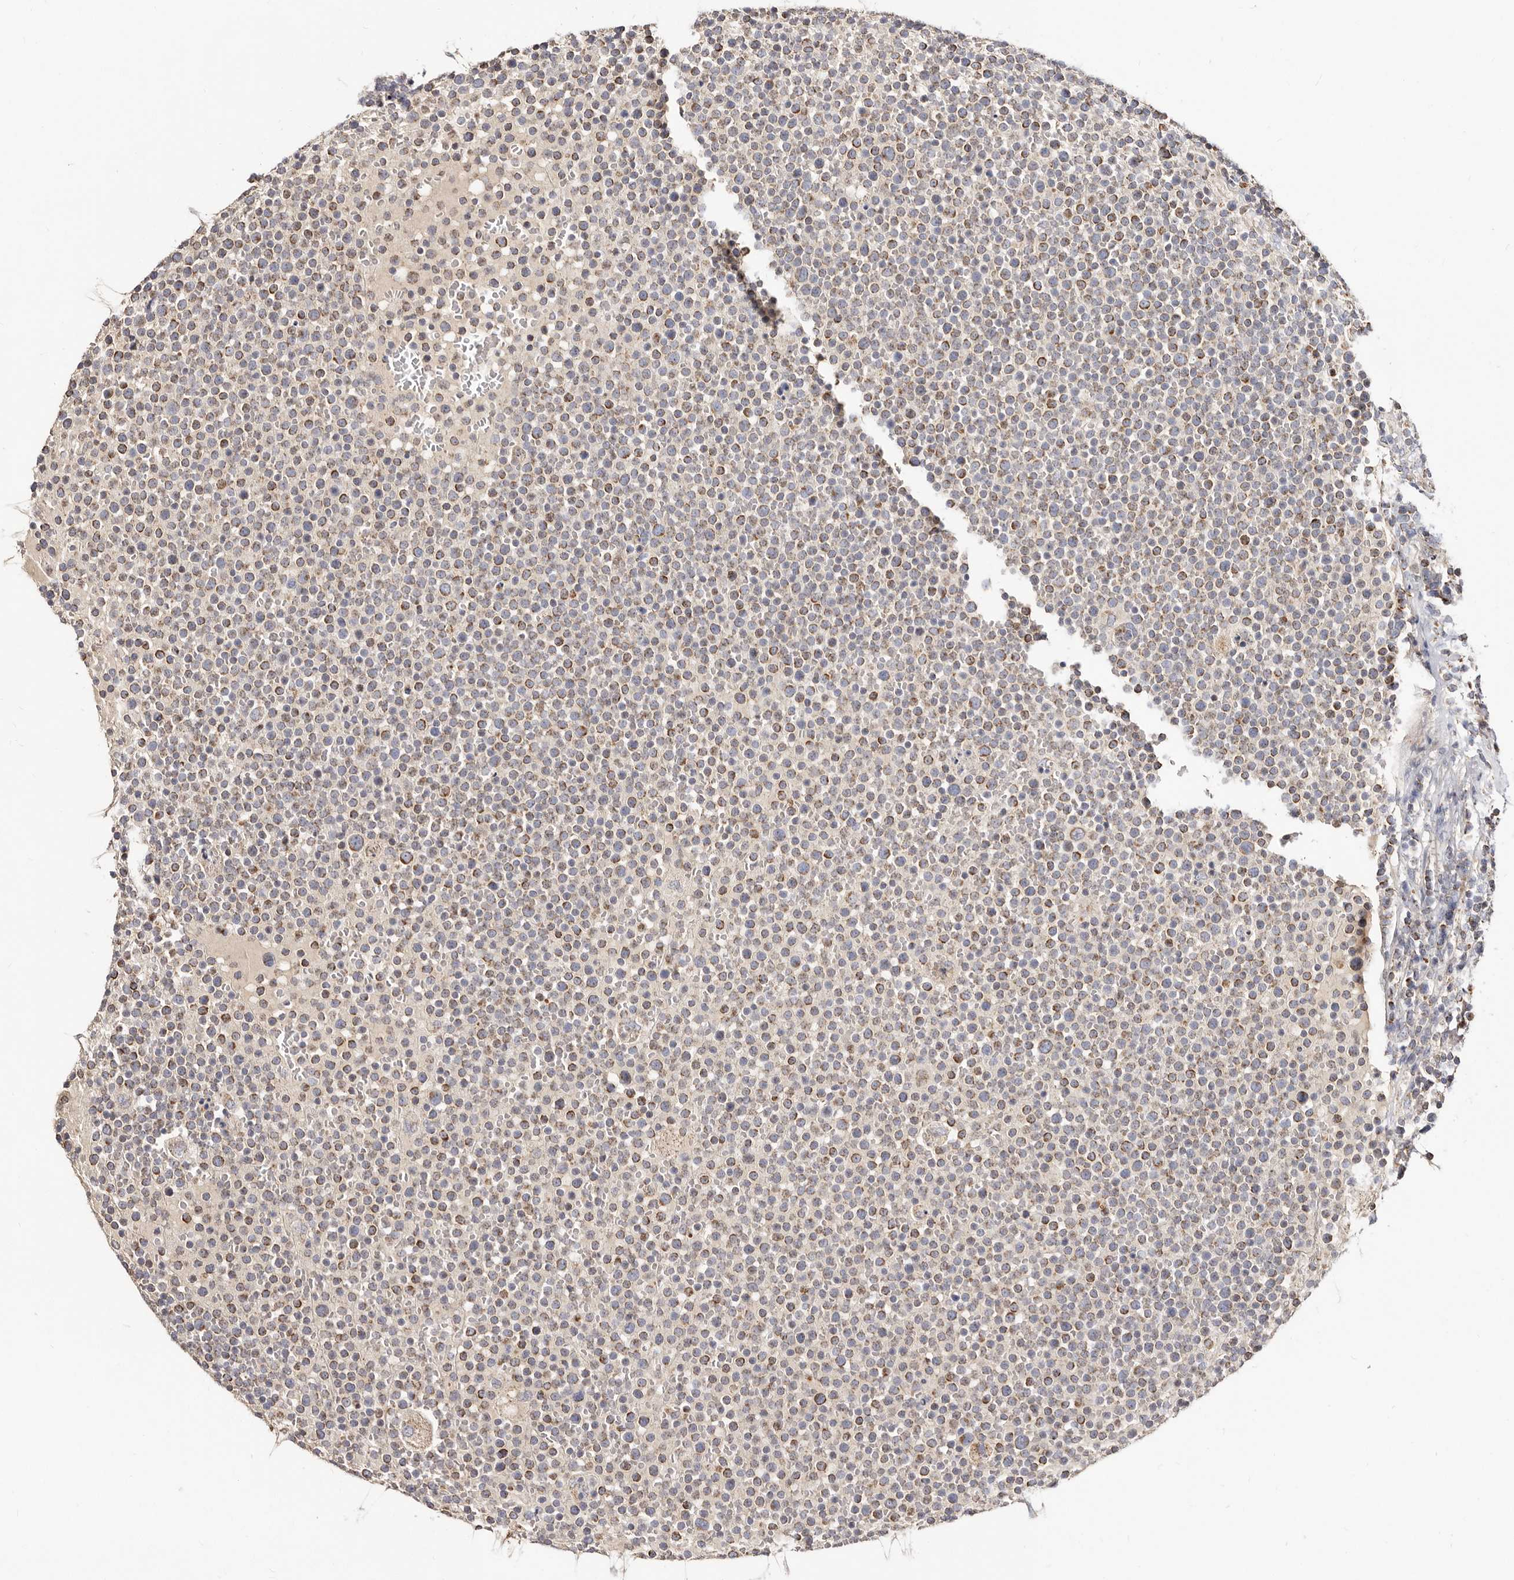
{"staining": {"intensity": "moderate", "quantity": "25%-75%", "location": "cytoplasmic/membranous"}, "tissue": "lymphoma", "cell_type": "Tumor cells", "image_type": "cancer", "snomed": [{"axis": "morphology", "description": "Malignant lymphoma, non-Hodgkin's type, High grade"}, {"axis": "topography", "description": "Lymph node"}], "caption": "An immunohistochemistry photomicrograph of neoplastic tissue is shown. Protein staining in brown shows moderate cytoplasmic/membranous positivity in malignant lymphoma, non-Hodgkin's type (high-grade) within tumor cells.", "gene": "BAIAP2L1", "patient": {"sex": "male", "age": 61}}